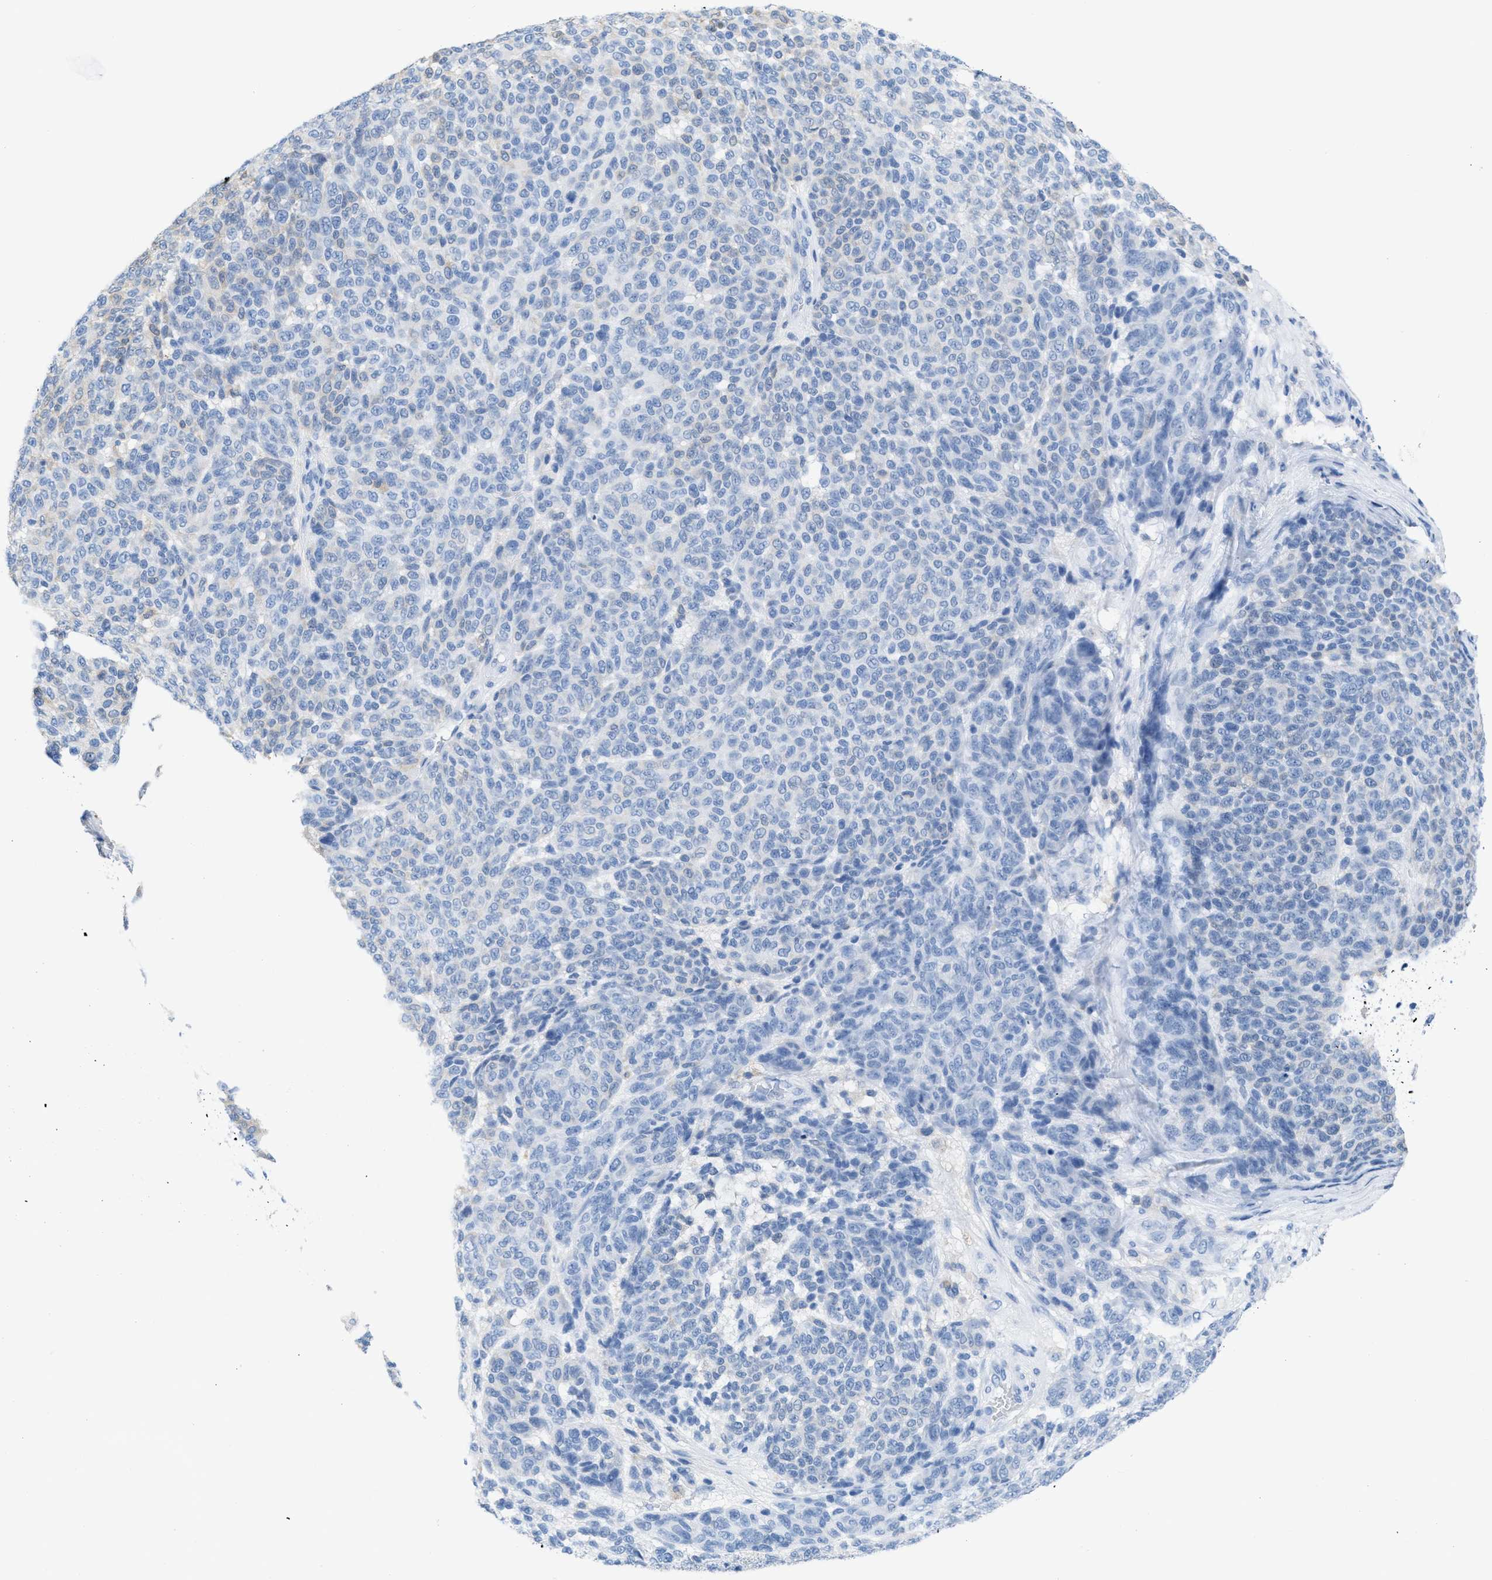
{"staining": {"intensity": "negative", "quantity": "none", "location": "none"}, "tissue": "melanoma", "cell_type": "Tumor cells", "image_type": "cancer", "snomed": [{"axis": "morphology", "description": "Malignant melanoma, NOS"}, {"axis": "topography", "description": "Skin"}], "caption": "Immunohistochemical staining of human melanoma displays no significant staining in tumor cells.", "gene": "ASGR1", "patient": {"sex": "male", "age": 59}}